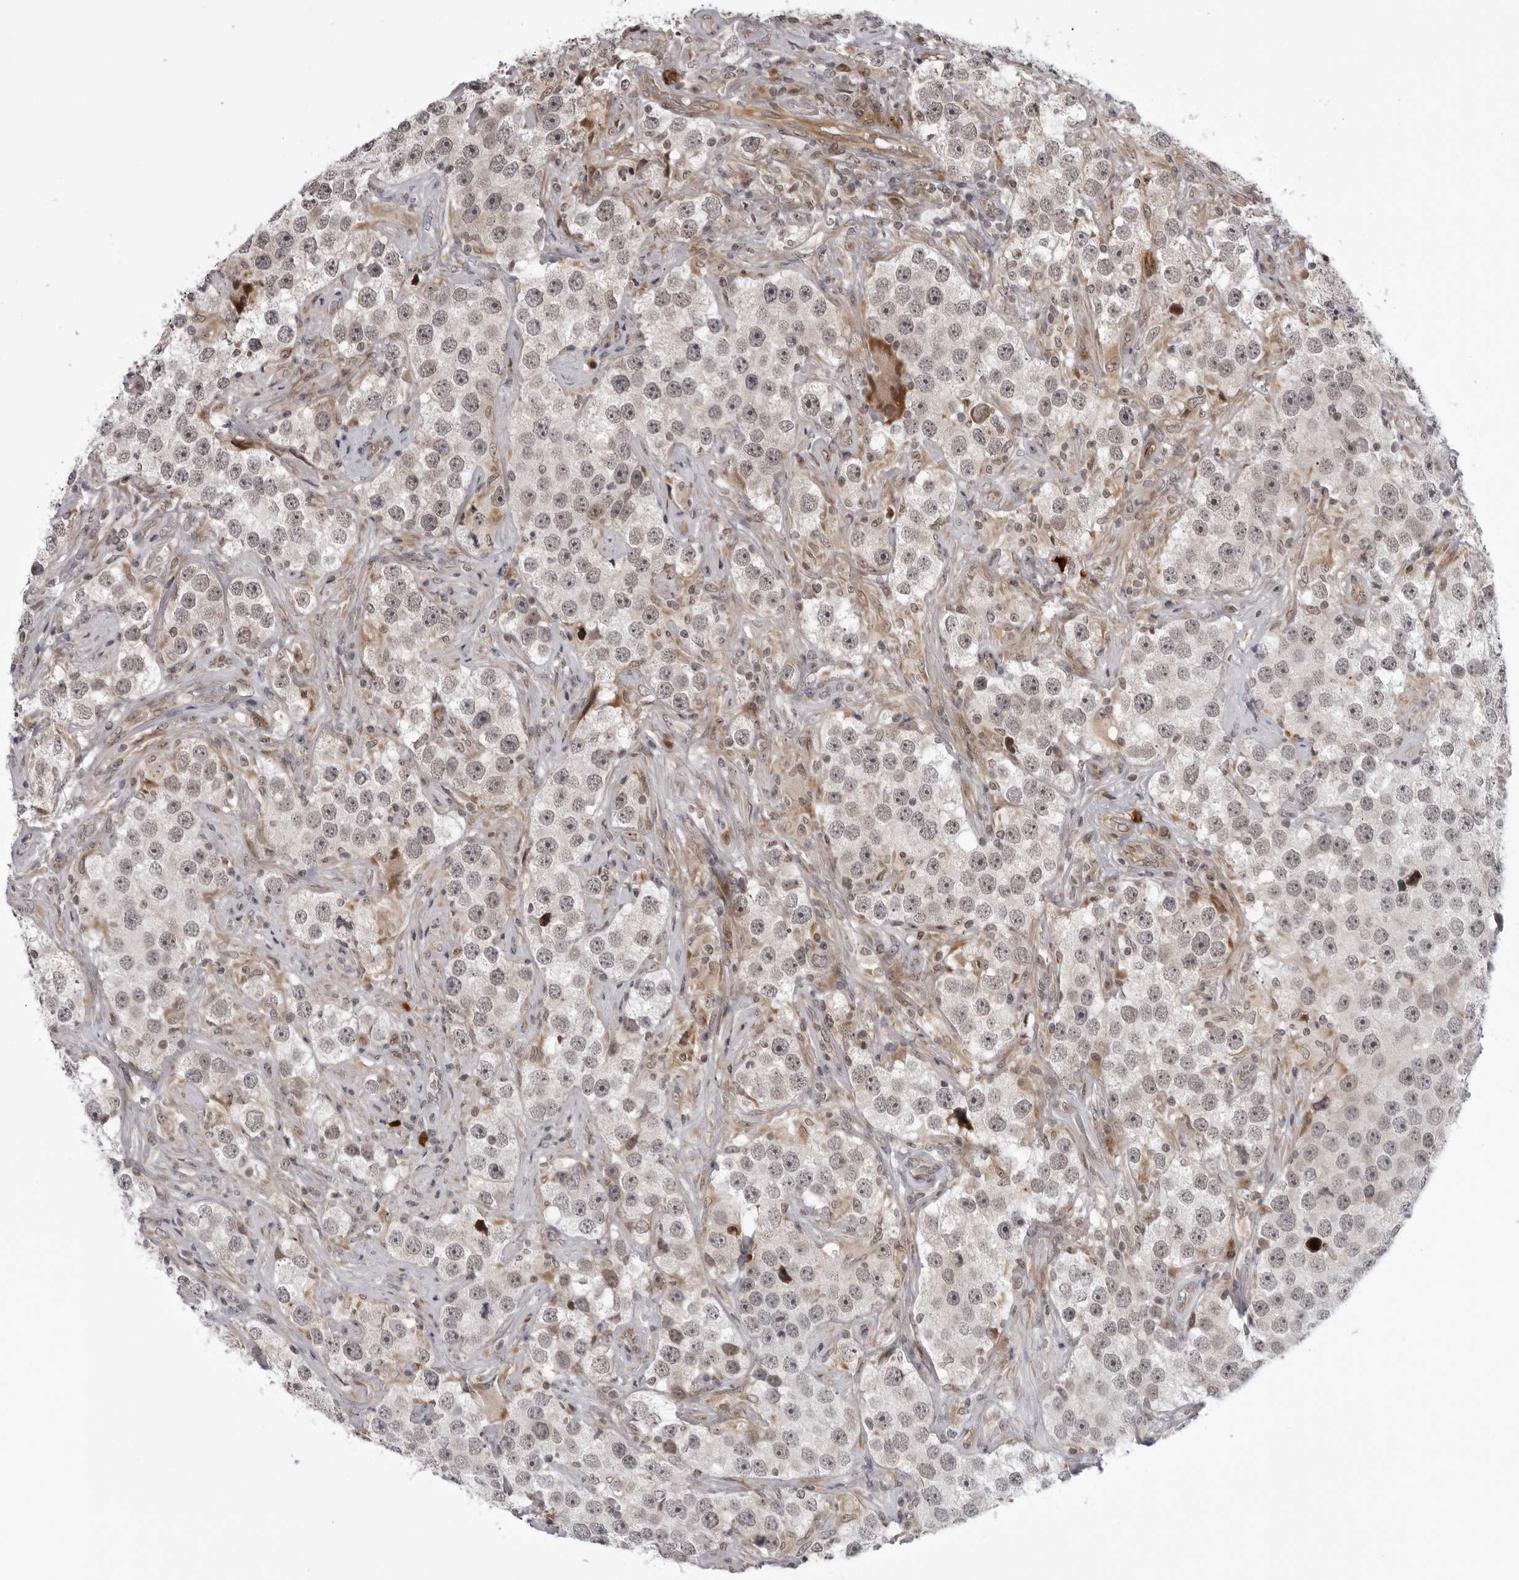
{"staining": {"intensity": "negative", "quantity": "none", "location": "none"}, "tissue": "testis cancer", "cell_type": "Tumor cells", "image_type": "cancer", "snomed": [{"axis": "morphology", "description": "Seminoma, NOS"}, {"axis": "topography", "description": "Testis"}], "caption": "Human seminoma (testis) stained for a protein using immunohistochemistry (IHC) displays no positivity in tumor cells.", "gene": "GCSAML", "patient": {"sex": "male", "age": 49}}